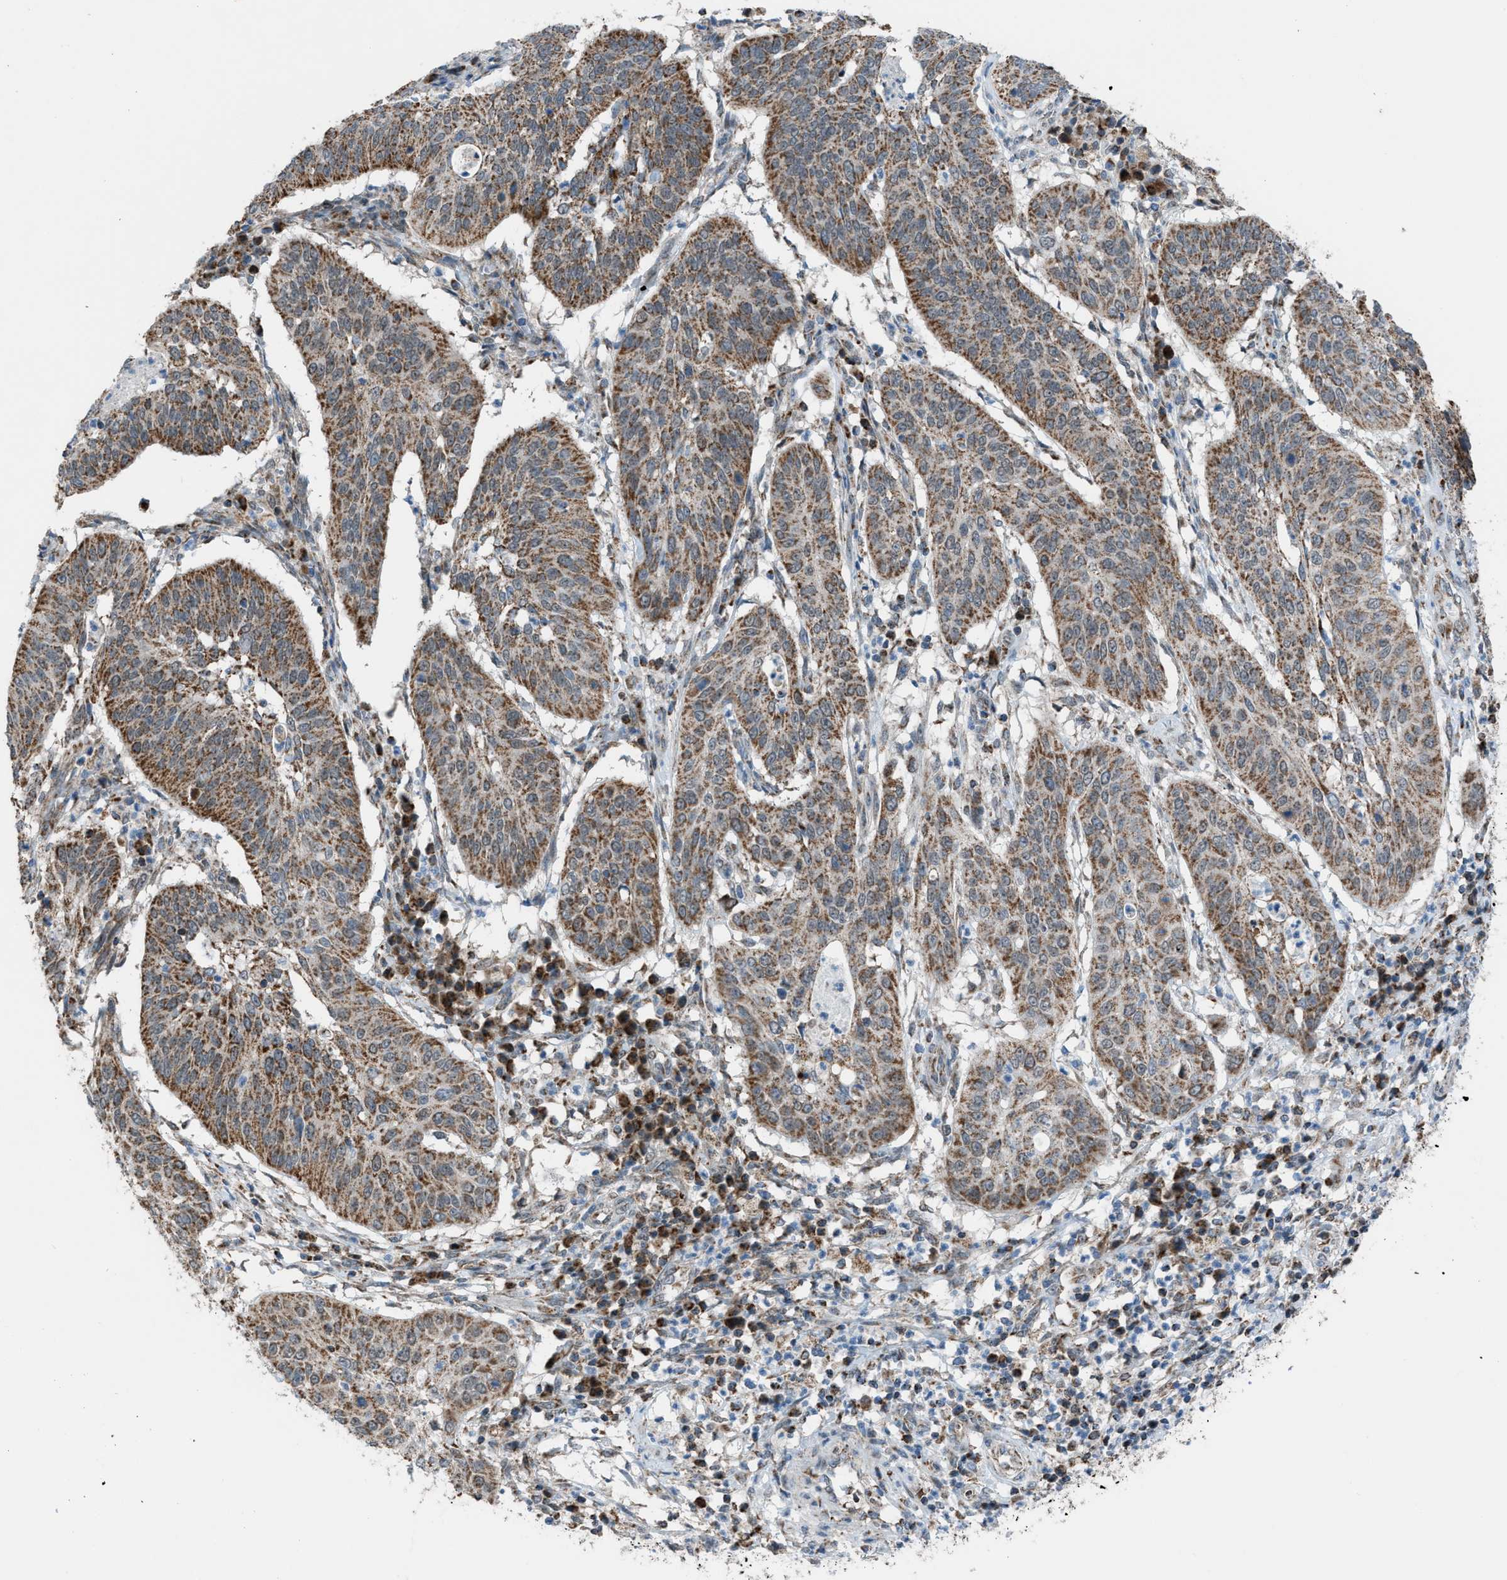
{"staining": {"intensity": "moderate", "quantity": ">75%", "location": "cytoplasmic/membranous"}, "tissue": "cervical cancer", "cell_type": "Tumor cells", "image_type": "cancer", "snomed": [{"axis": "morphology", "description": "Normal tissue, NOS"}, {"axis": "morphology", "description": "Squamous cell carcinoma, NOS"}, {"axis": "topography", "description": "Cervix"}], "caption": "Tumor cells display medium levels of moderate cytoplasmic/membranous positivity in about >75% of cells in human squamous cell carcinoma (cervical).", "gene": "SRM", "patient": {"sex": "female", "age": 39}}